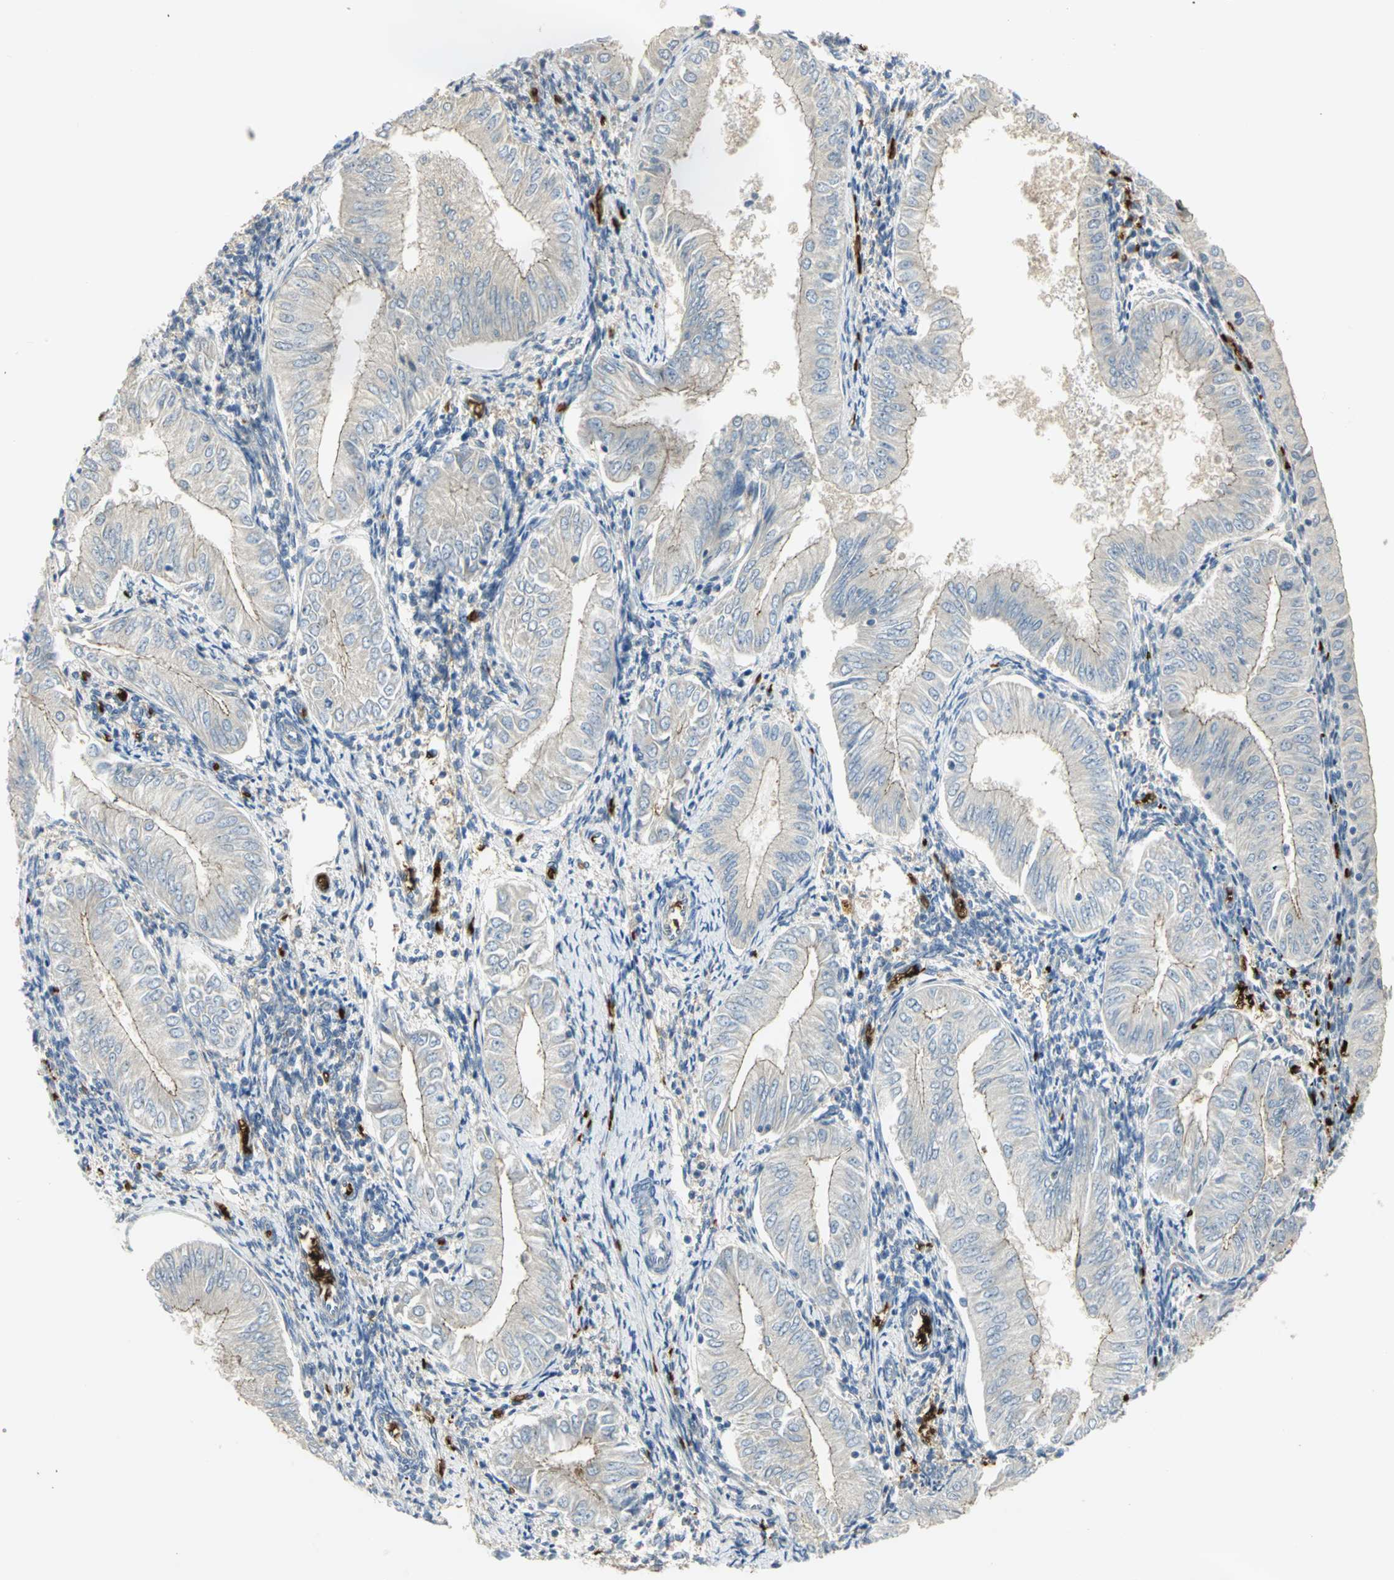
{"staining": {"intensity": "negative", "quantity": "none", "location": "none"}, "tissue": "endometrial cancer", "cell_type": "Tumor cells", "image_type": "cancer", "snomed": [{"axis": "morphology", "description": "Adenocarcinoma, NOS"}, {"axis": "topography", "description": "Endometrium"}], "caption": "The immunohistochemistry (IHC) image has no significant positivity in tumor cells of endometrial adenocarcinoma tissue.", "gene": "ANK1", "patient": {"sex": "female", "age": 53}}